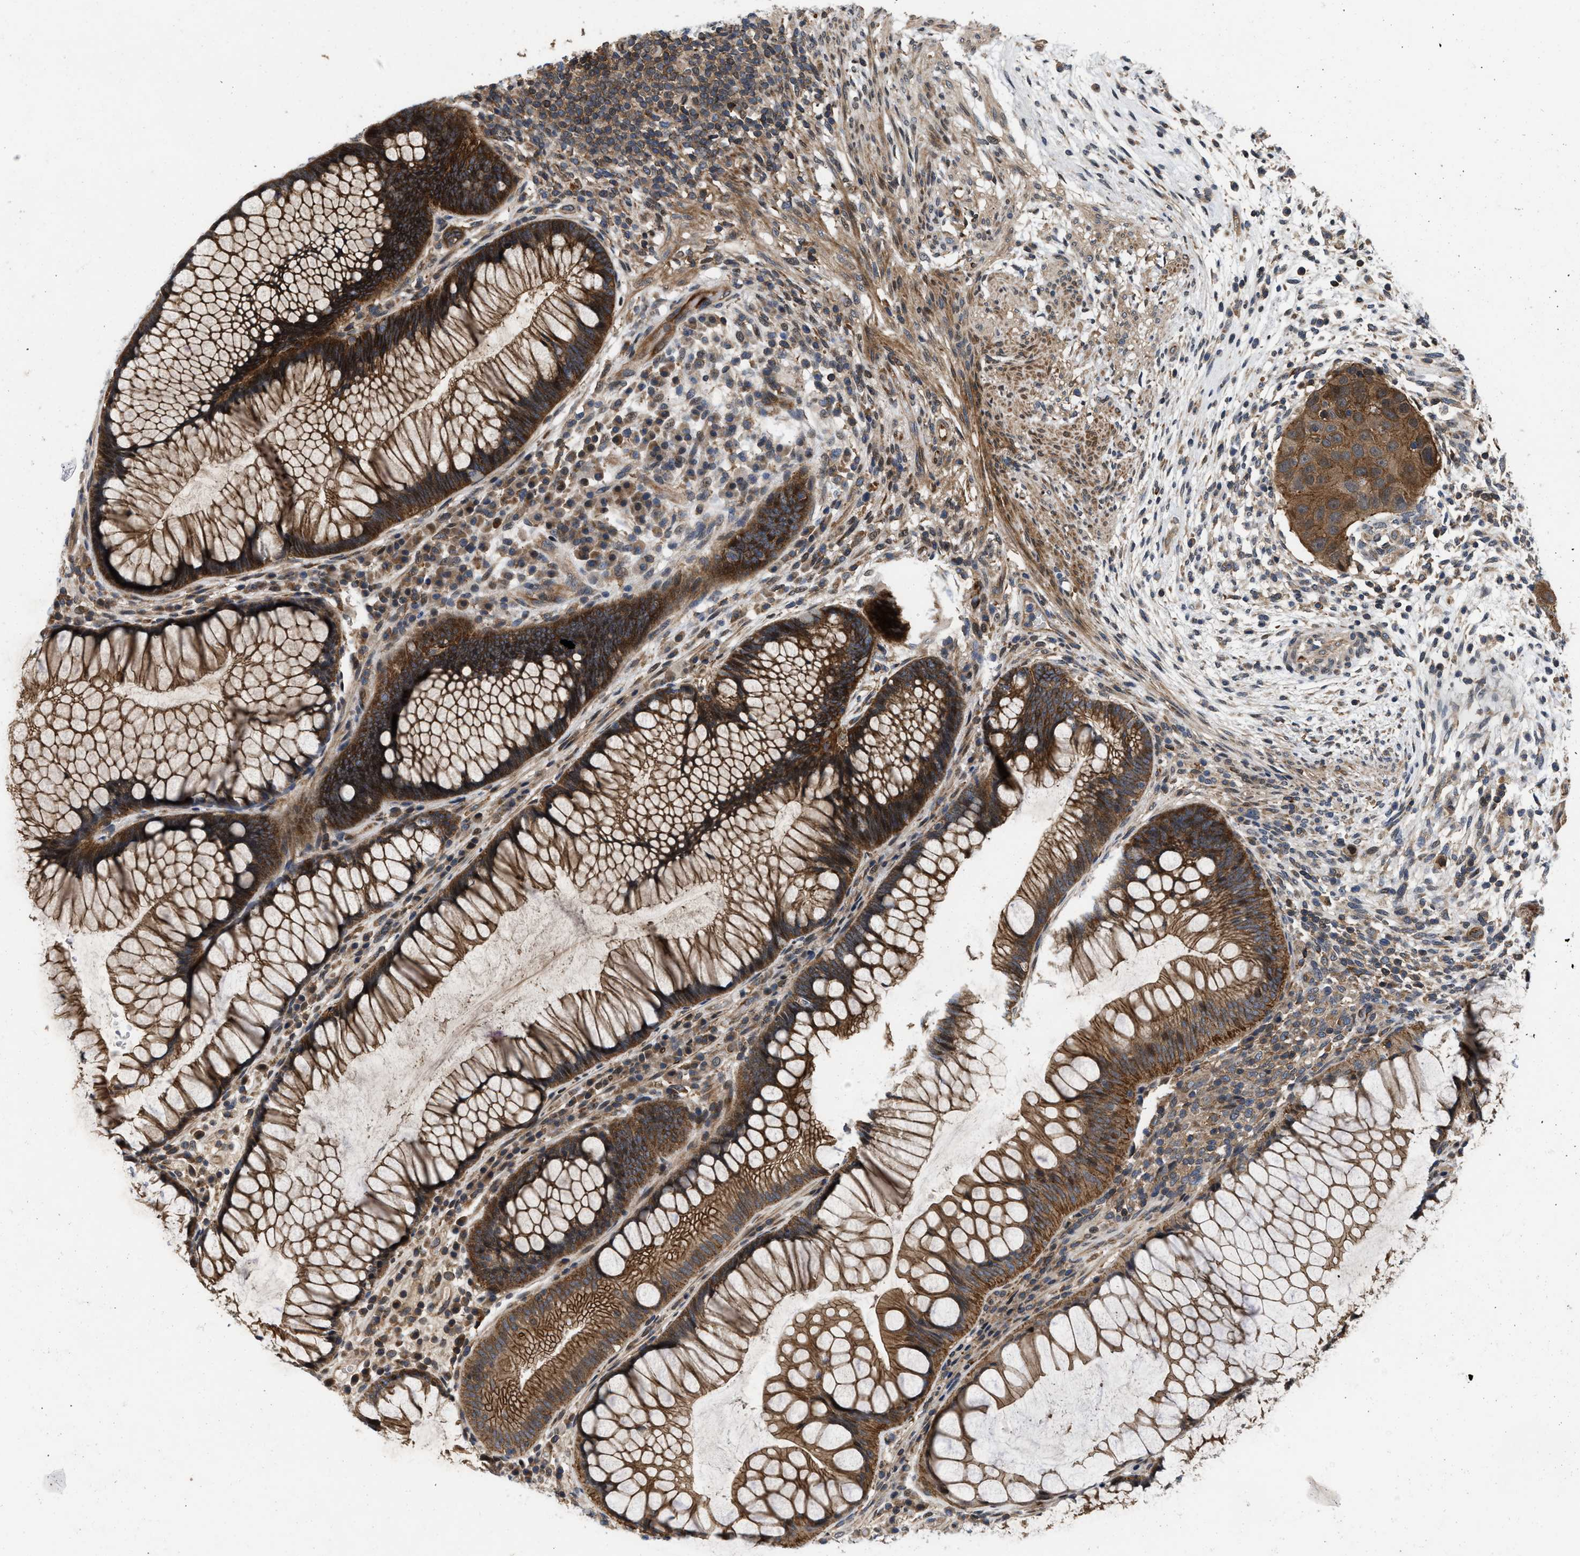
{"staining": {"intensity": "strong", "quantity": ">75%", "location": "cytoplasmic/membranous"}, "tissue": "rectum", "cell_type": "Glandular cells", "image_type": "normal", "snomed": [{"axis": "morphology", "description": "Normal tissue, NOS"}, {"axis": "topography", "description": "Rectum"}], "caption": "This micrograph shows IHC staining of normal rectum, with high strong cytoplasmic/membranous positivity in approximately >75% of glandular cells.", "gene": "PRDM14", "patient": {"sex": "male", "age": 51}}